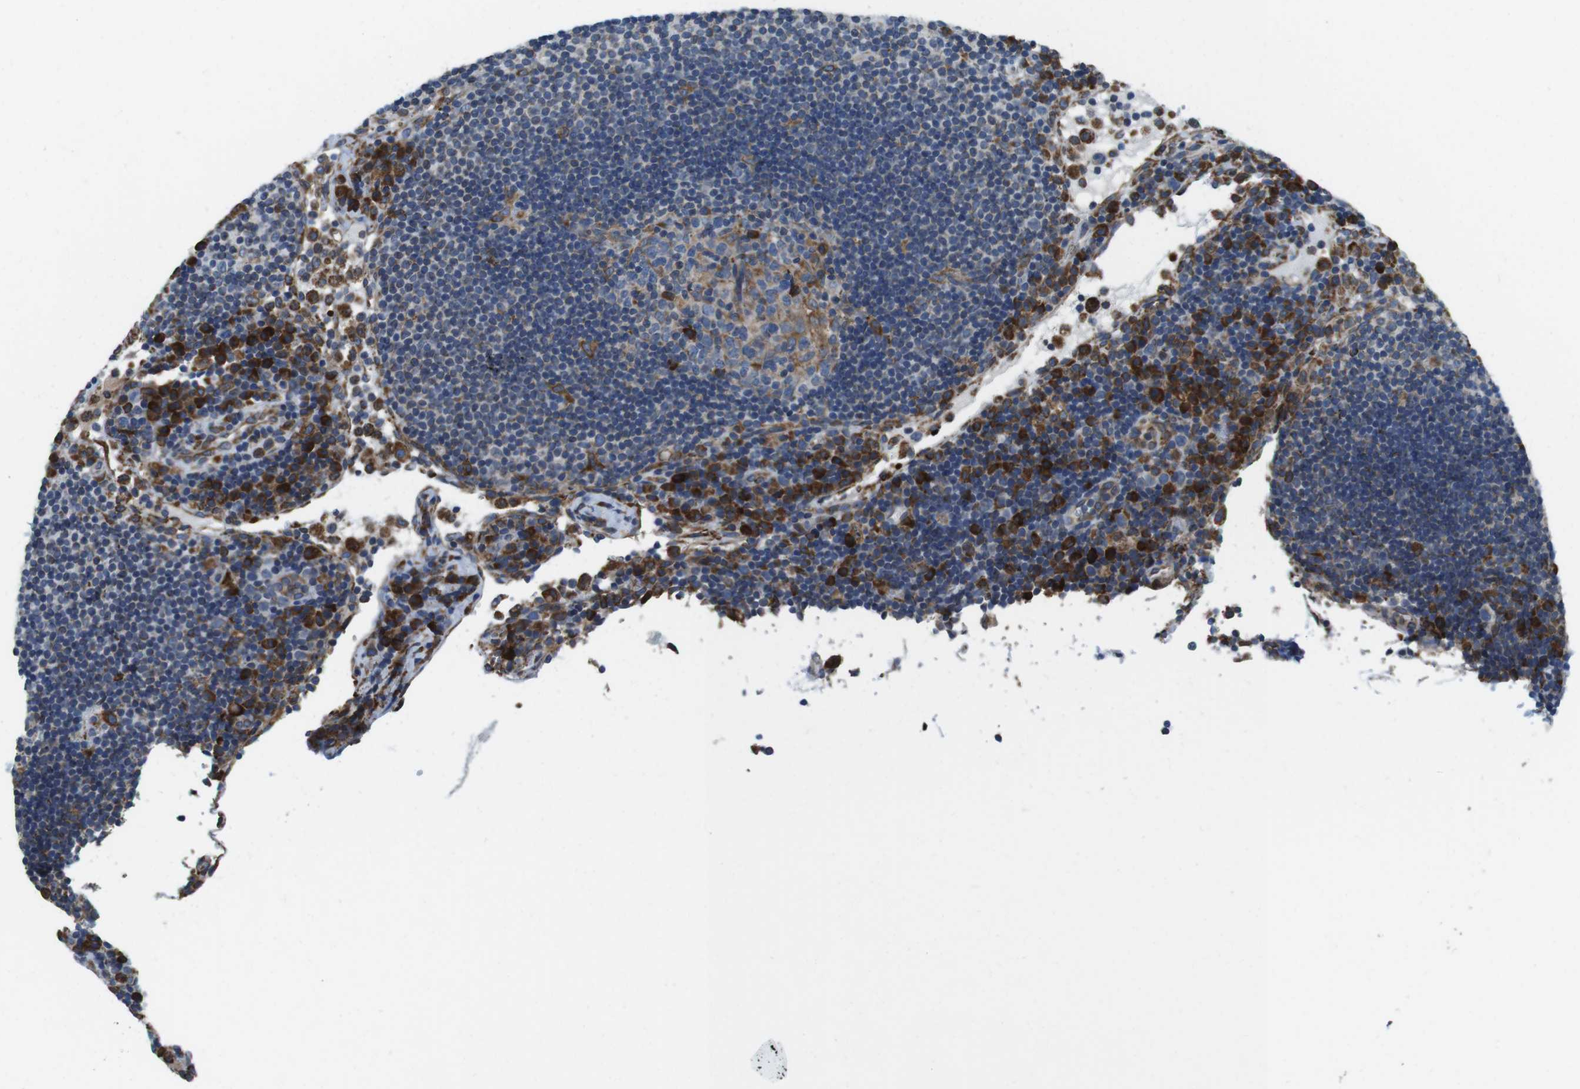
{"staining": {"intensity": "moderate", "quantity": "25%-75%", "location": "cytoplasmic/membranous"}, "tissue": "lymph node", "cell_type": "Germinal center cells", "image_type": "normal", "snomed": [{"axis": "morphology", "description": "Normal tissue, NOS"}, {"axis": "topography", "description": "Lymph node"}], "caption": "Unremarkable lymph node exhibits moderate cytoplasmic/membranous expression in approximately 25%-75% of germinal center cells The staining was performed using DAB (3,3'-diaminobenzidine) to visualize the protein expression in brown, while the nuclei were stained in blue with hematoxylin (Magnification: 20x)..", "gene": "UGGT1", "patient": {"sex": "female", "age": 53}}